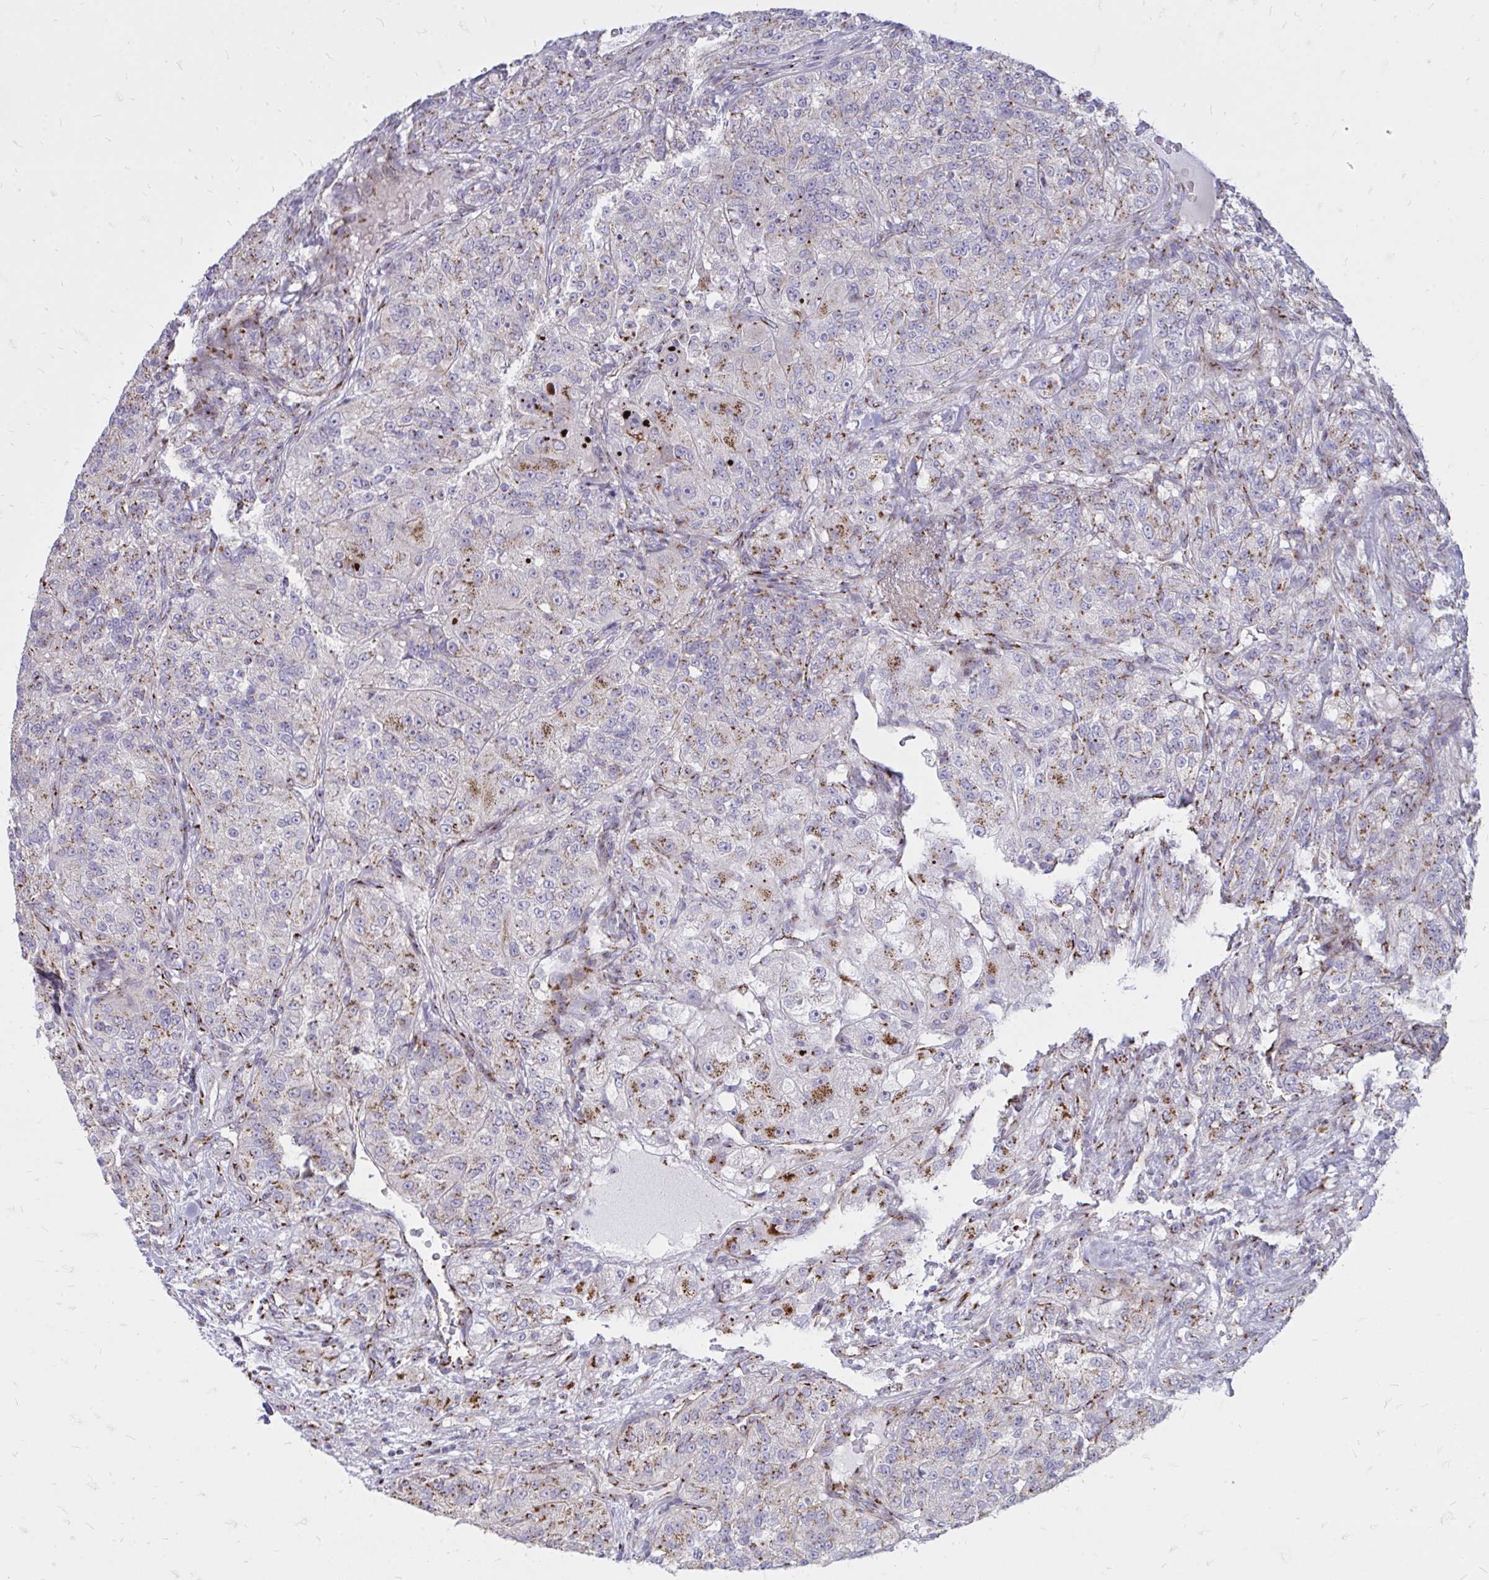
{"staining": {"intensity": "moderate", "quantity": "25%-75%", "location": "cytoplasmic/membranous"}, "tissue": "renal cancer", "cell_type": "Tumor cells", "image_type": "cancer", "snomed": [{"axis": "morphology", "description": "Adenocarcinoma, NOS"}, {"axis": "topography", "description": "Kidney"}], "caption": "The micrograph displays a brown stain indicating the presence of a protein in the cytoplasmic/membranous of tumor cells in renal adenocarcinoma.", "gene": "RAB6B", "patient": {"sex": "female", "age": 63}}